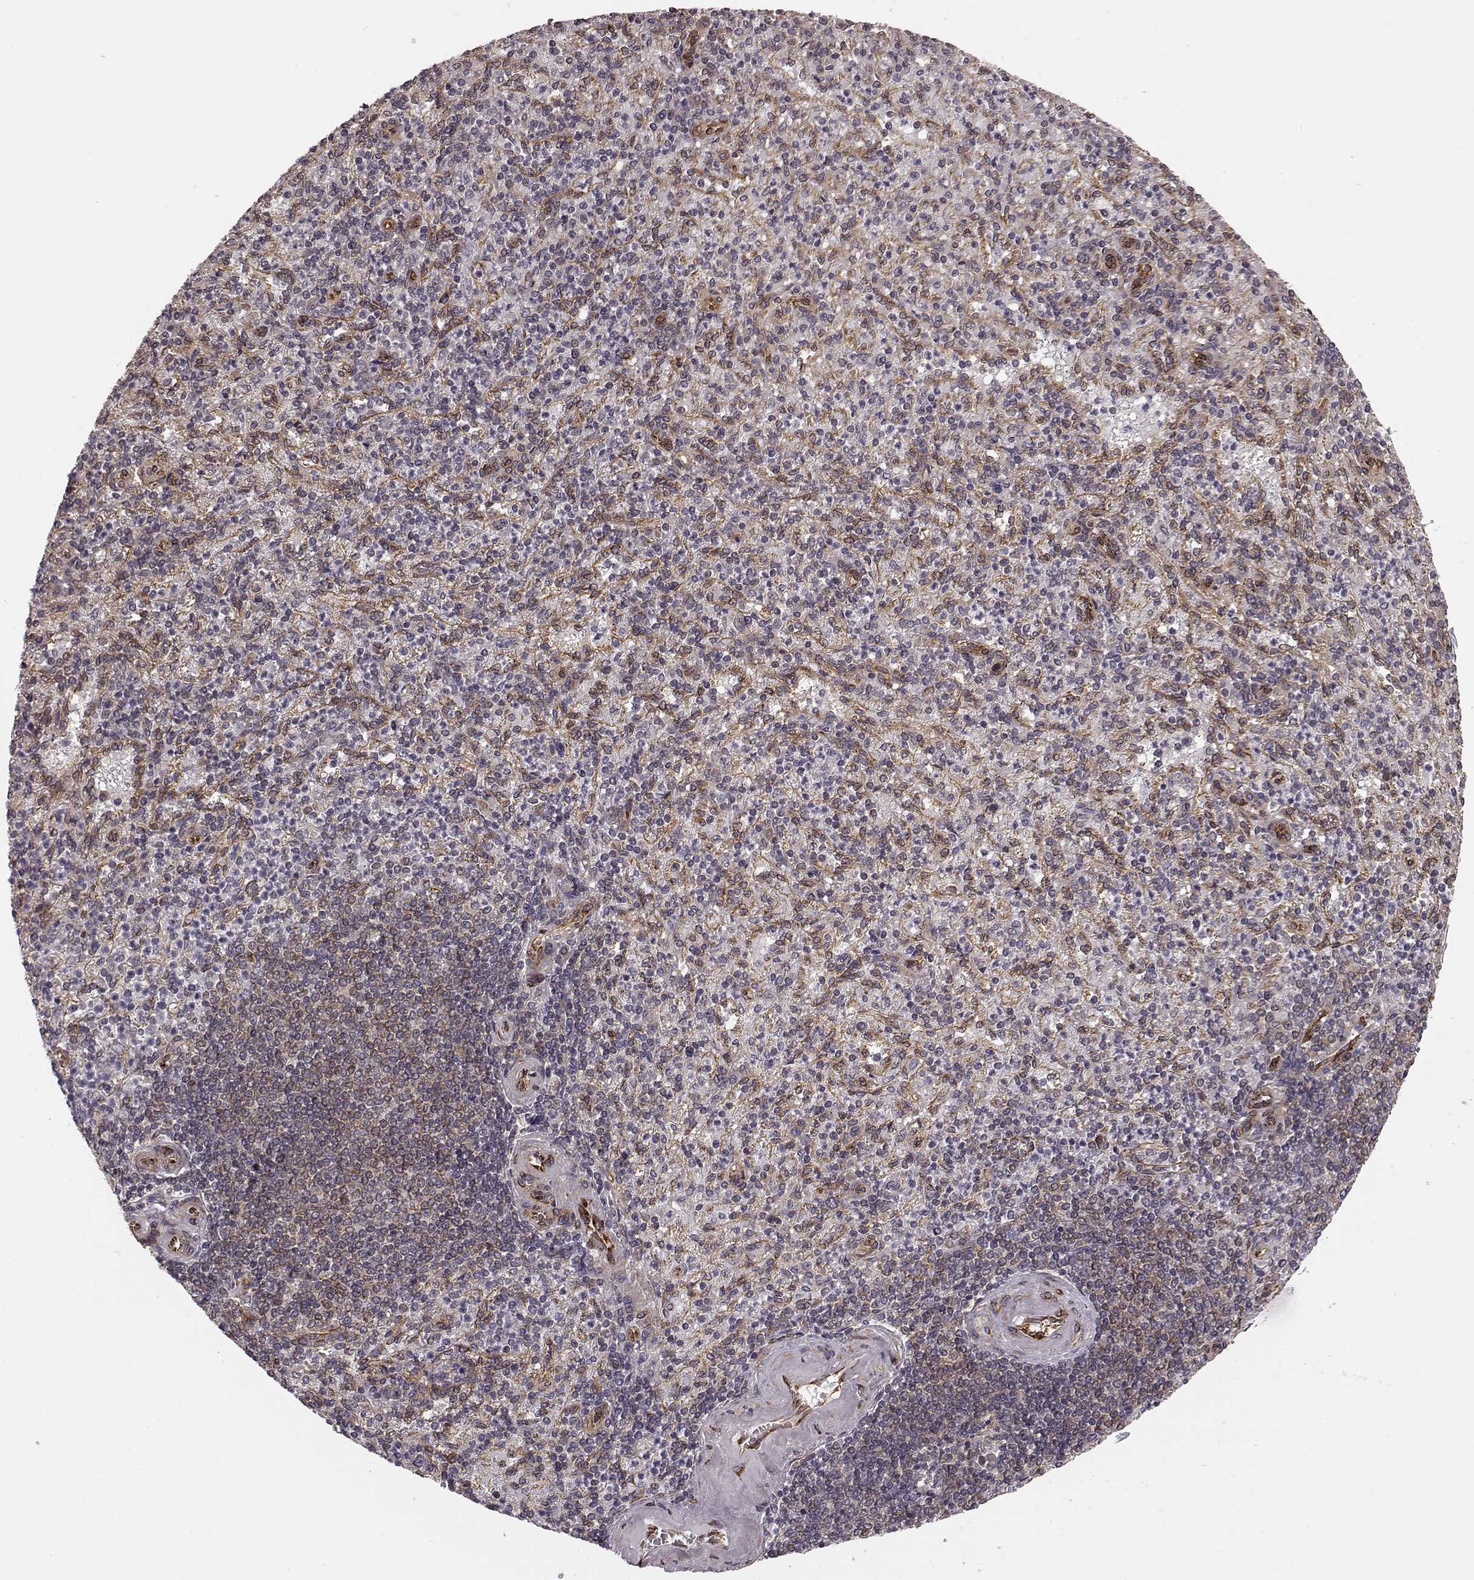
{"staining": {"intensity": "weak", "quantity": ">75%", "location": "cytoplasmic/membranous"}, "tissue": "spleen", "cell_type": "Cells in red pulp", "image_type": "normal", "snomed": [{"axis": "morphology", "description": "Normal tissue, NOS"}, {"axis": "topography", "description": "Spleen"}], "caption": "A high-resolution photomicrograph shows immunohistochemistry staining of normal spleen, which displays weak cytoplasmic/membranous positivity in approximately >75% of cells in red pulp.", "gene": "TMEM14A", "patient": {"sex": "female", "age": 74}}